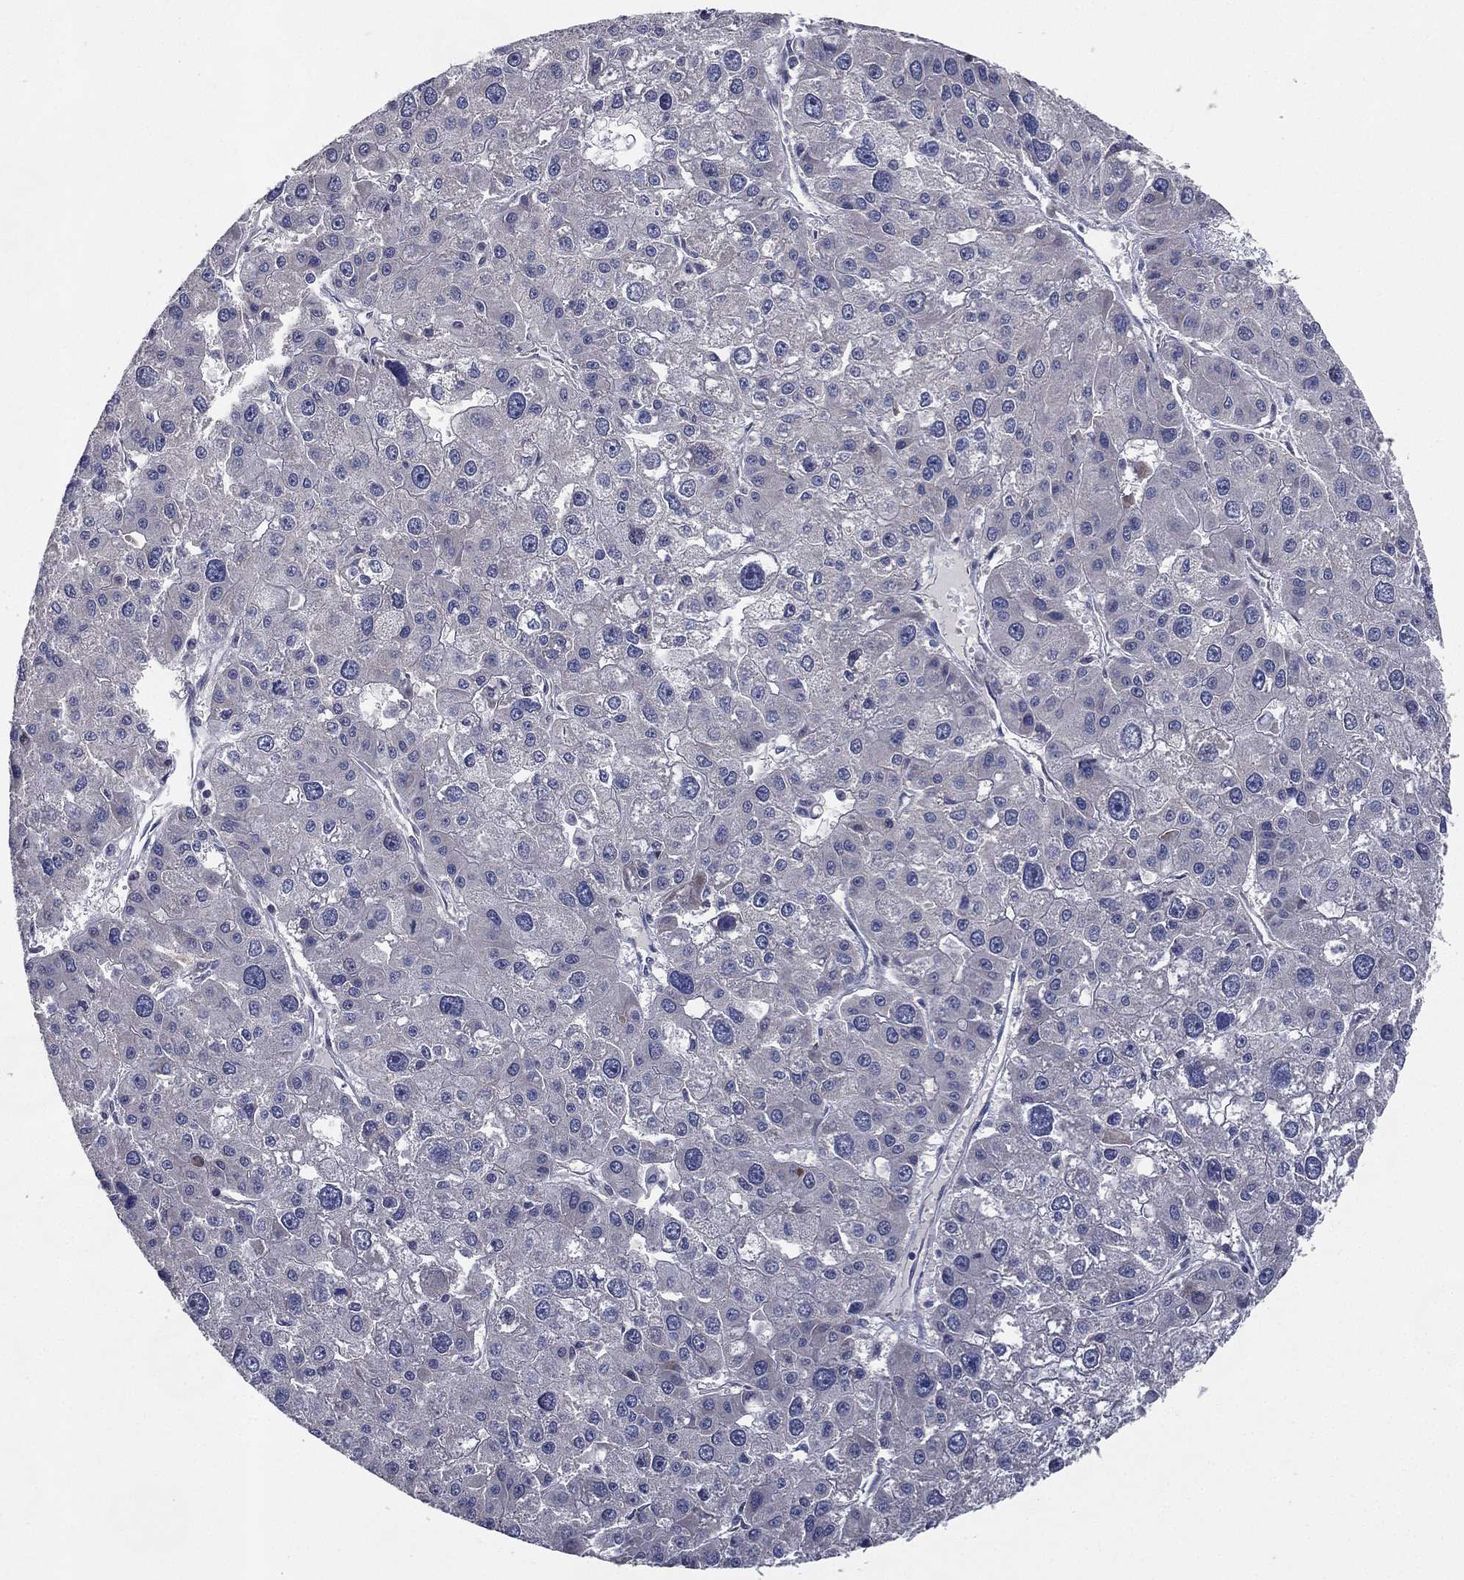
{"staining": {"intensity": "negative", "quantity": "none", "location": "none"}, "tissue": "liver cancer", "cell_type": "Tumor cells", "image_type": "cancer", "snomed": [{"axis": "morphology", "description": "Carcinoma, Hepatocellular, NOS"}, {"axis": "topography", "description": "Liver"}], "caption": "IHC micrograph of neoplastic tissue: human liver cancer stained with DAB (3,3'-diaminobenzidine) displays no significant protein expression in tumor cells.", "gene": "KAT14", "patient": {"sex": "male", "age": 73}}